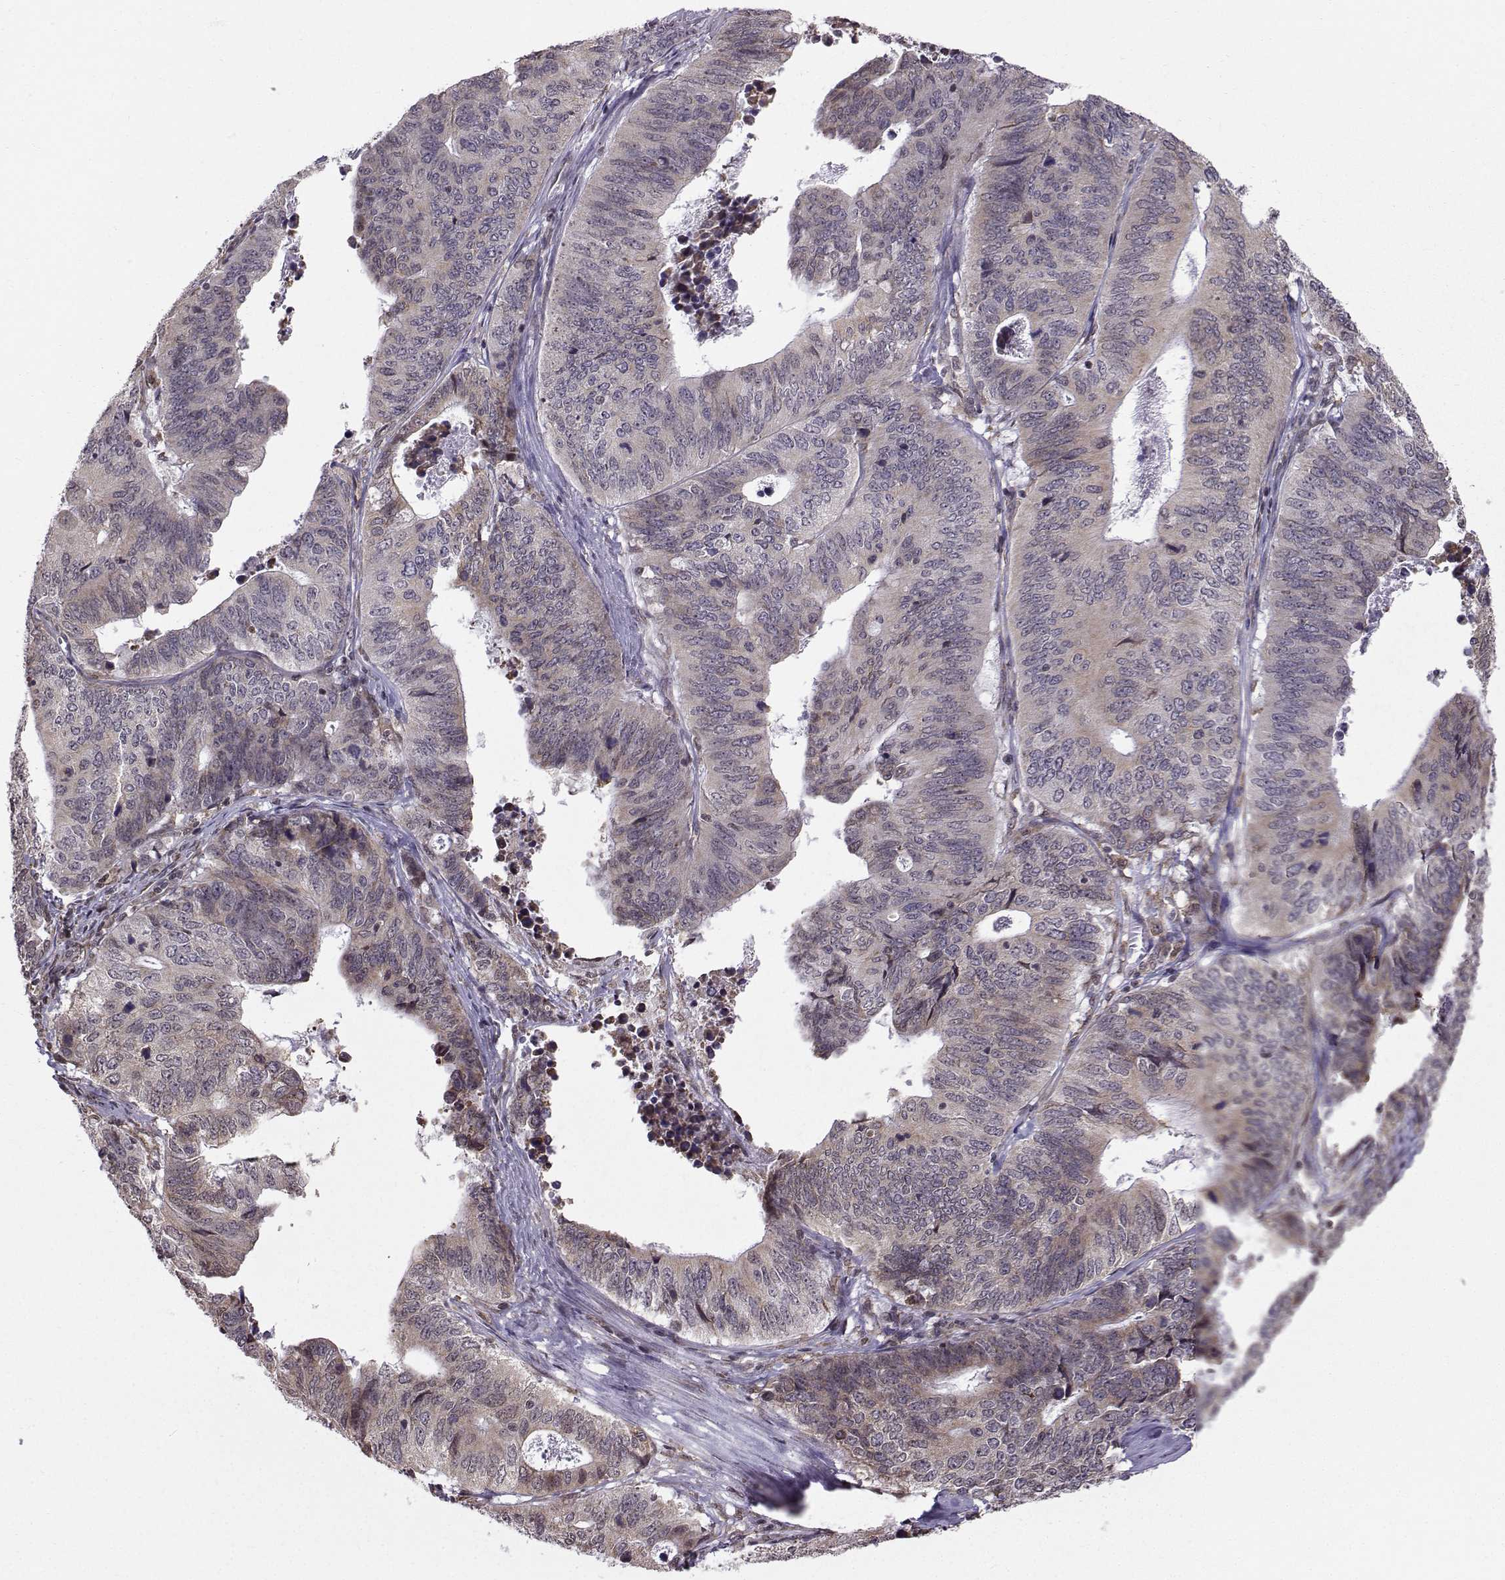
{"staining": {"intensity": "negative", "quantity": "none", "location": "none"}, "tissue": "stomach cancer", "cell_type": "Tumor cells", "image_type": "cancer", "snomed": [{"axis": "morphology", "description": "Adenocarcinoma, NOS"}, {"axis": "topography", "description": "Stomach, upper"}], "caption": "Tumor cells are negative for brown protein staining in stomach cancer (adenocarcinoma).", "gene": "EZH1", "patient": {"sex": "female", "age": 67}}